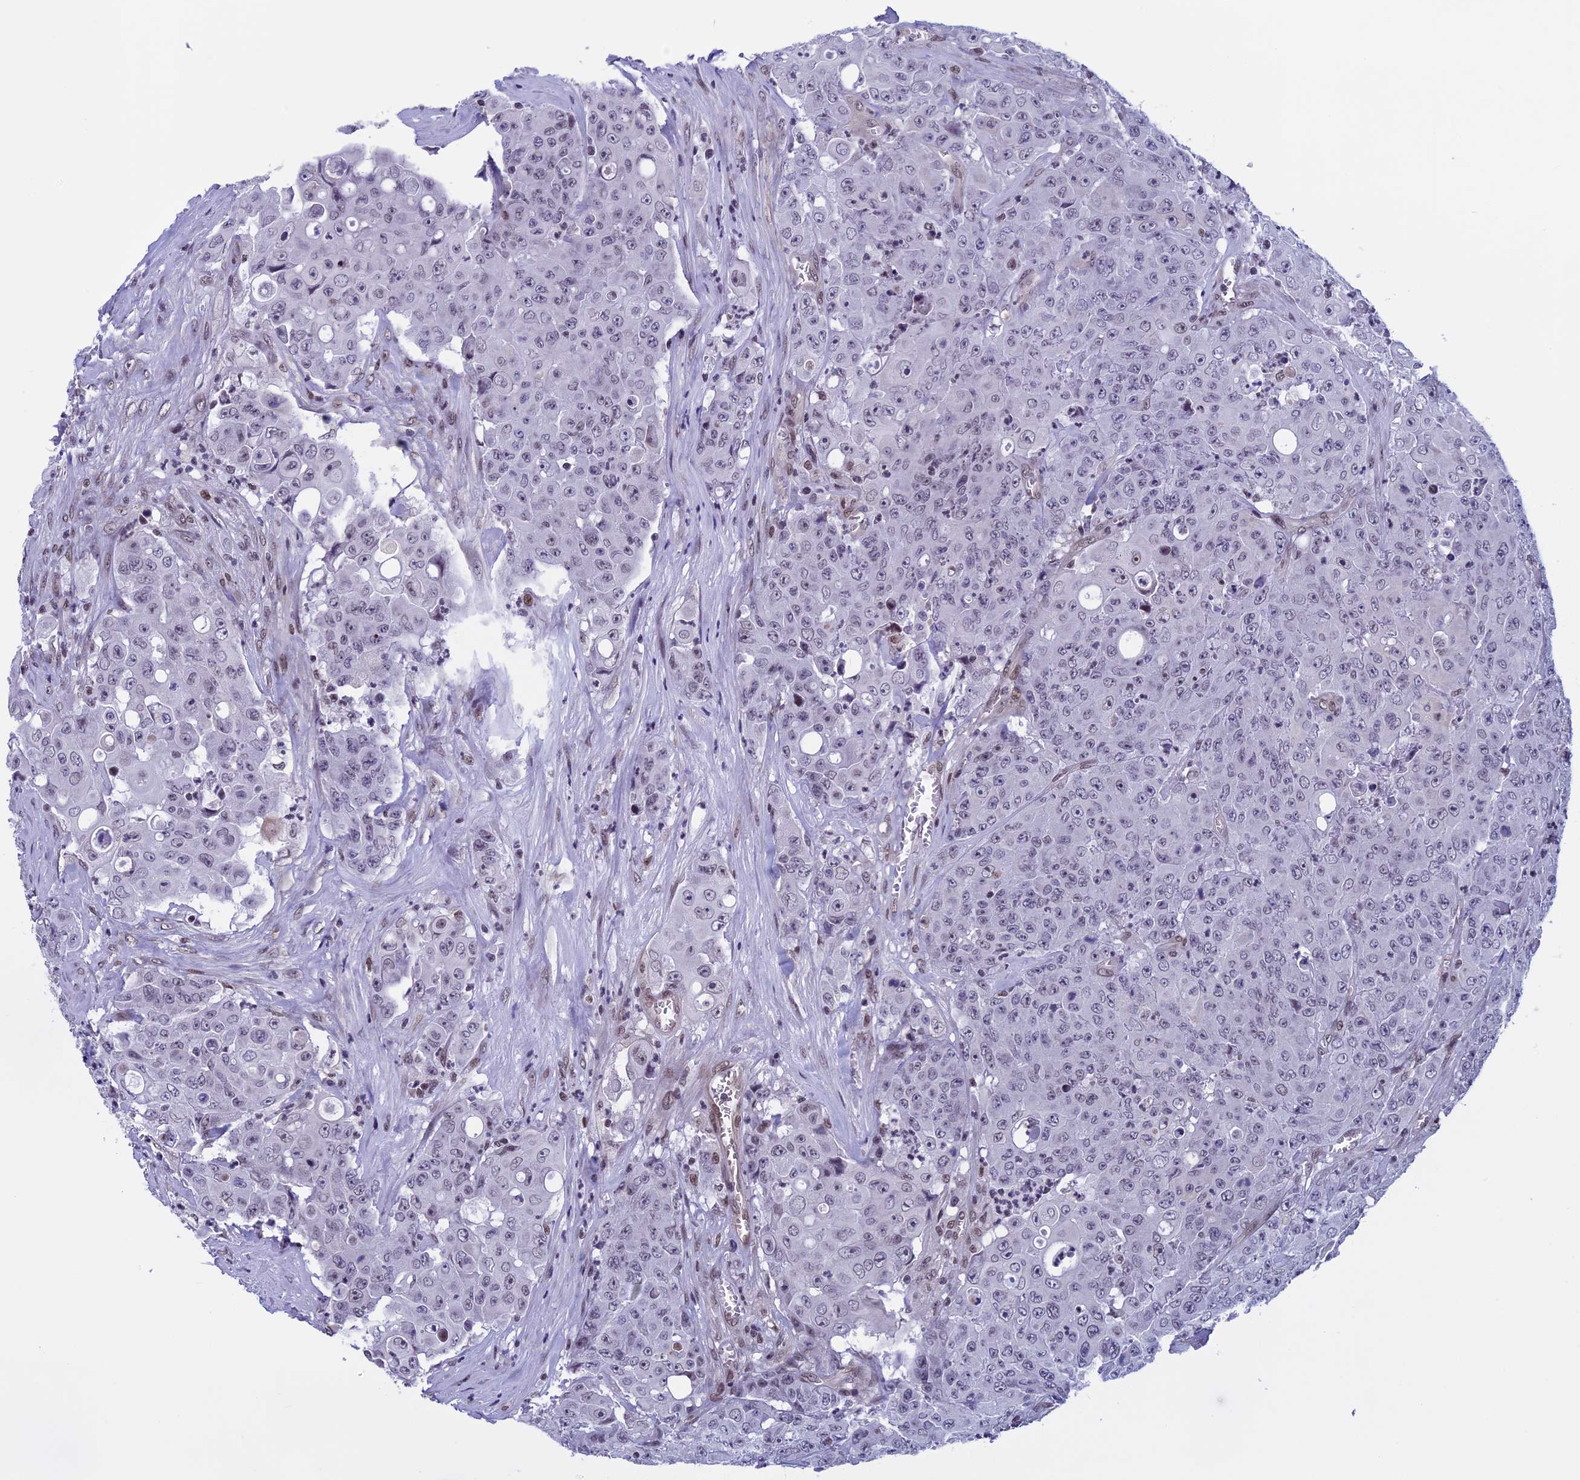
{"staining": {"intensity": "weak", "quantity": "<25%", "location": "nuclear"}, "tissue": "colorectal cancer", "cell_type": "Tumor cells", "image_type": "cancer", "snomed": [{"axis": "morphology", "description": "Adenocarcinoma, NOS"}, {"axis": "topography", "description": "Colon"}], "caption": "There is no significant expression in tumor cells of colorectal cancer (adenocarcinoma).", "gene": "NIPBL", "patient": {"sex": "male", "age": 51}}